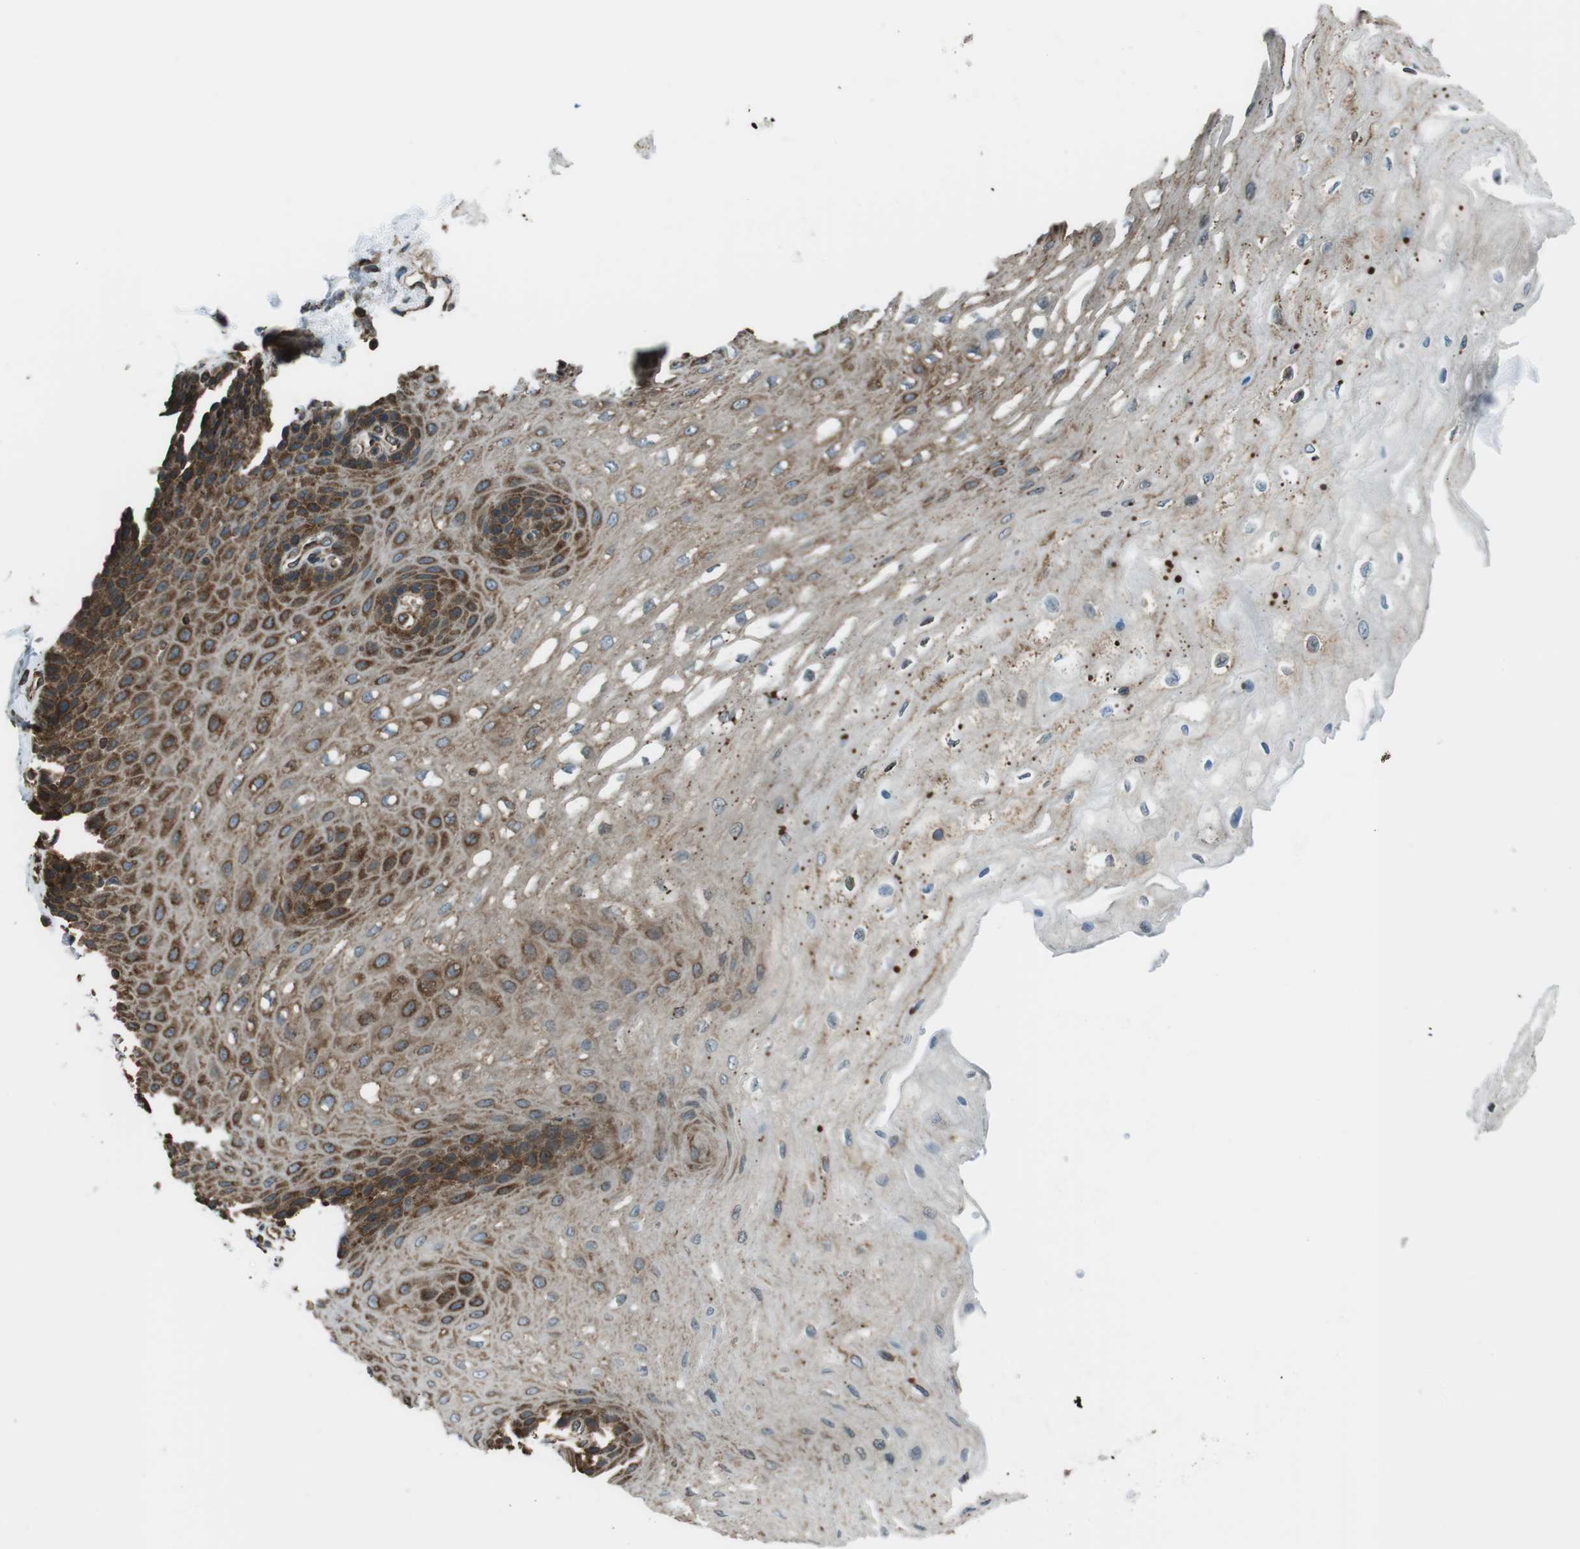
{"staining": {"intensity": "moderate", "quantity": ">75%", "location": "cytoplasmic/membranous"}, "tissue": "esophagus", "cell_type": "Squamous epithelial cells", "image_type": "normal", "snomed": [{"axis": "morphology", "description": "Normal tissue, NOS"}, {"axis": "topography", "description": "Esophagus"}], "caption": "Immunohistochemistry image of normal esophagus stained for a protein (brown), which shows medium levels of moderate cytoplasmic/membranous expression in approximately >75% of squamous epithelial cells.", "gene": "PA2G4", "patient": {"sex": "female", "age": 72}}